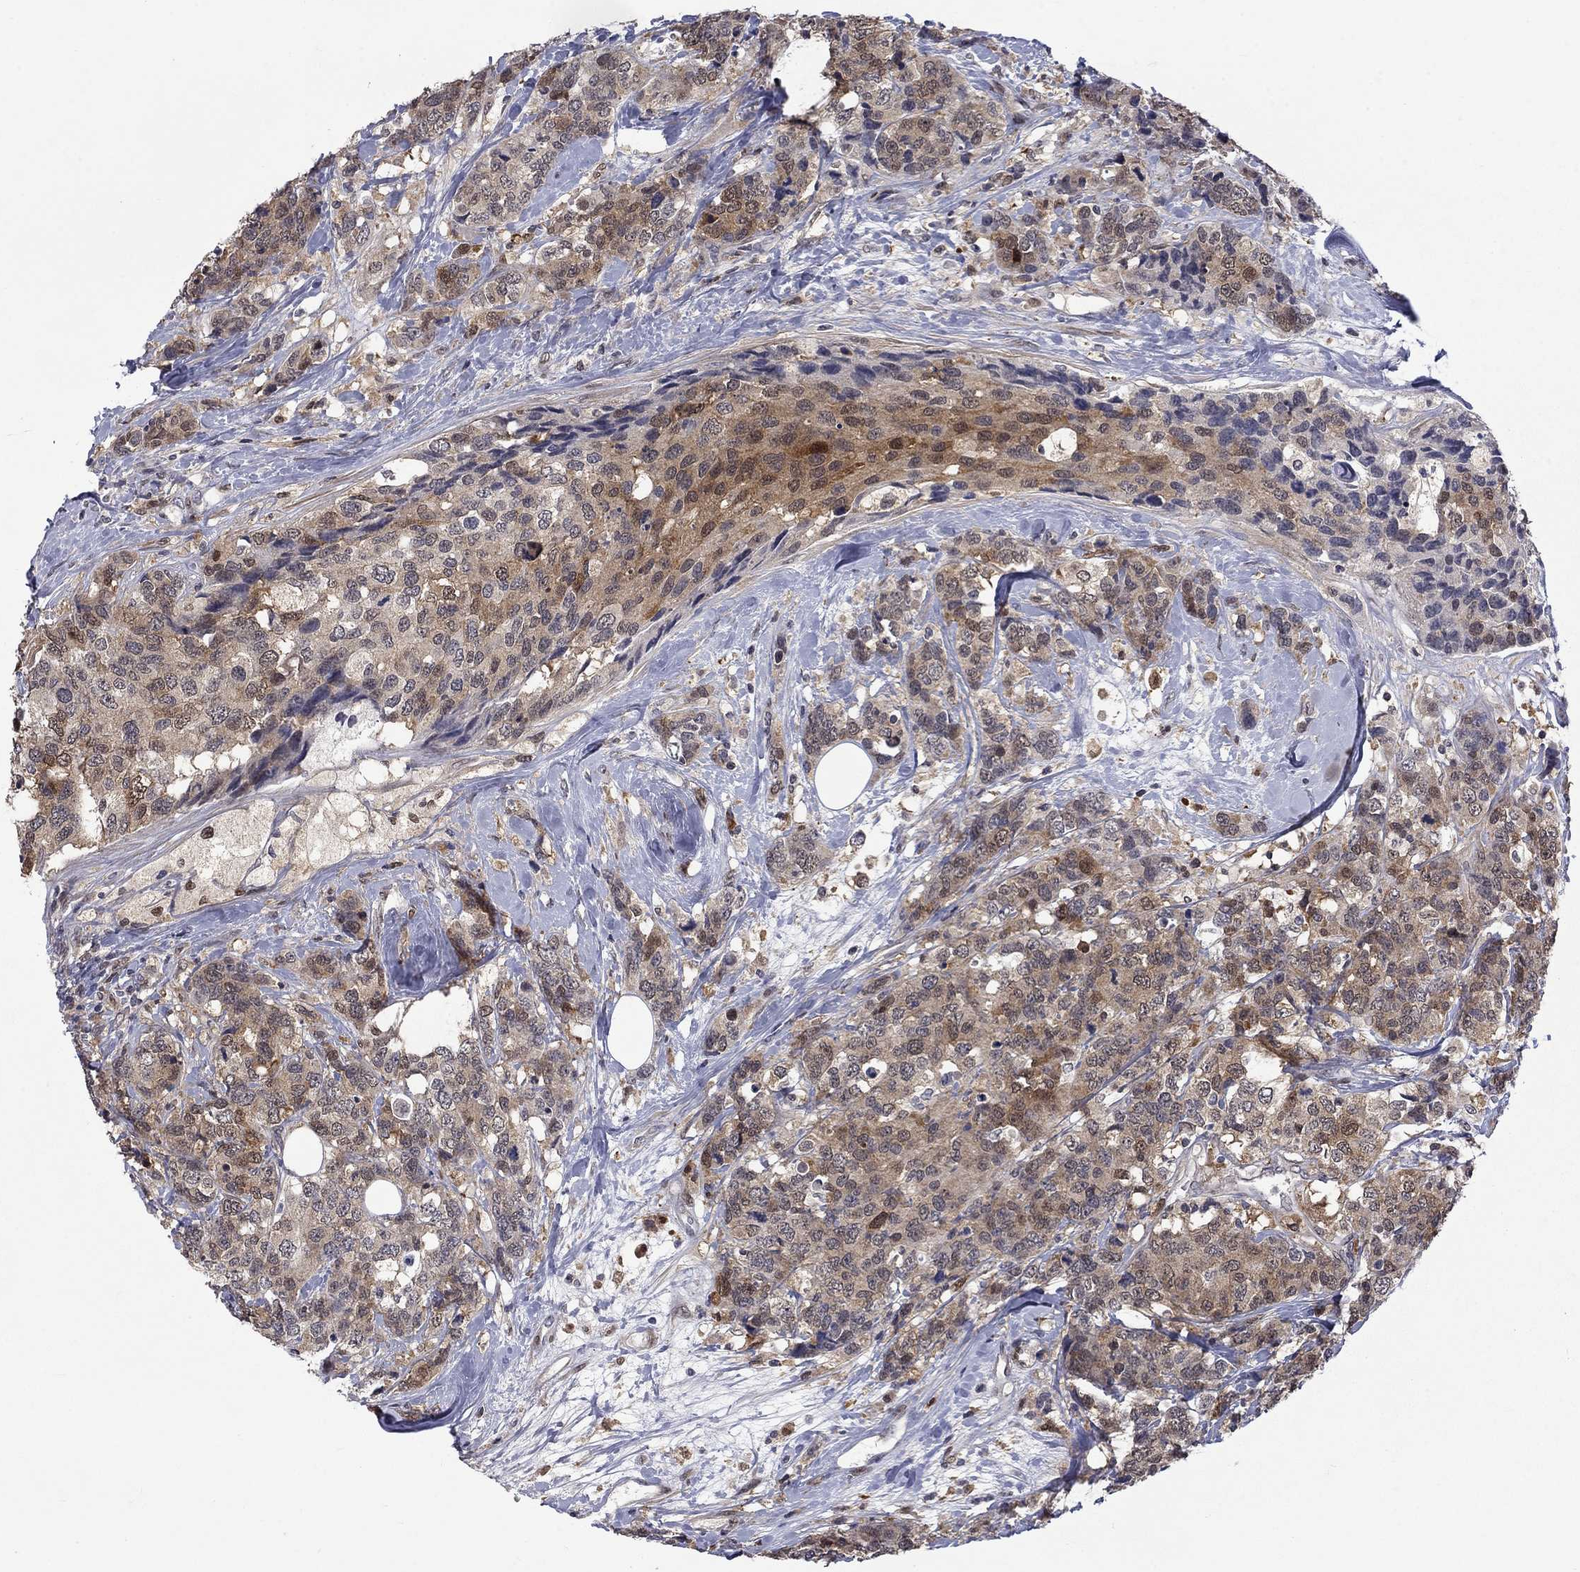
{"staining": {"intensity": "moderate", "quantity": "25%-75%", "location": "cytoplasmic/membranous"}, "tissue": "breast cancer", "cell_type": "Tumor cells", "image_type": "cancer", "snomed": [{"axis": "morphology", "description": "Lobular carcinoma"}, {"axis": "topography", "description": "Breast"}], "caption": "Immunohistochemistry (IHC) staining of breast cancer, which exhibits medium levels of moderate cytoplasmic/membranous staining in approximately 25%-75% of tumor cells indicating moderate cytoplasmic/membranous protein expression. The staining was performed using DAB (brown) for protein detection and nuclei were counterstained in hematoxylin (blue).", "gene": "CBR1", "patient": {"sex": "female", "age": 59}}